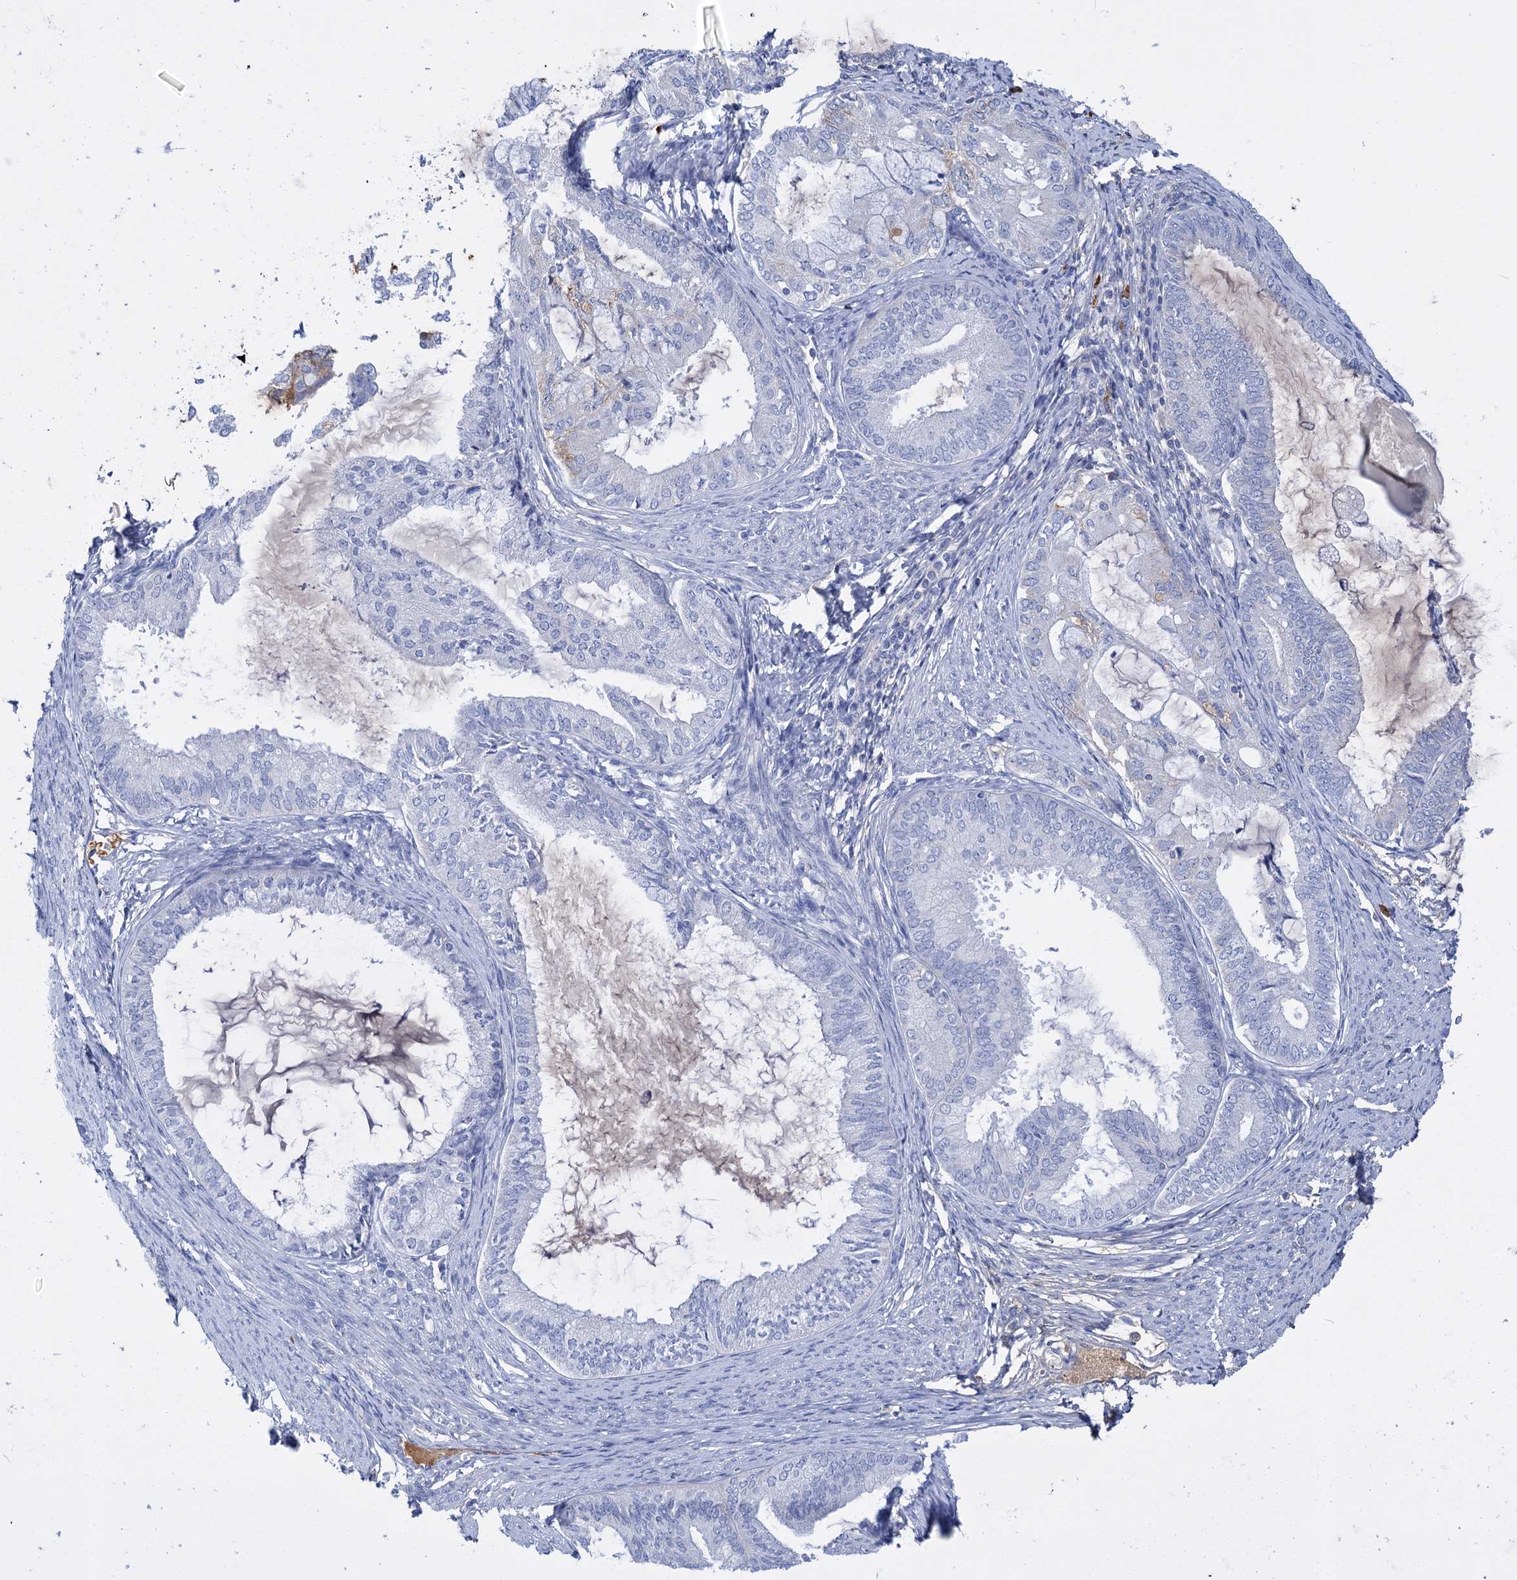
{"staining": {"intensity": "negative", "quantity": "none", "location": "none"}, "tissue": "endometrial cancer", "cell_type": "Tumor cells", "image_type": "cancer", "snomed": [{"axis": "morphology", "description": "Adenocarcinoma, NOS"}, {"axis": "topography", "description": "Endometrium"}], "caption": "Image shows no significant protein staining in tumor cells of adenocarcinoma (endometrial).", "gene": "FBXW12", "patient": {"sex": "female", "age": 86}}